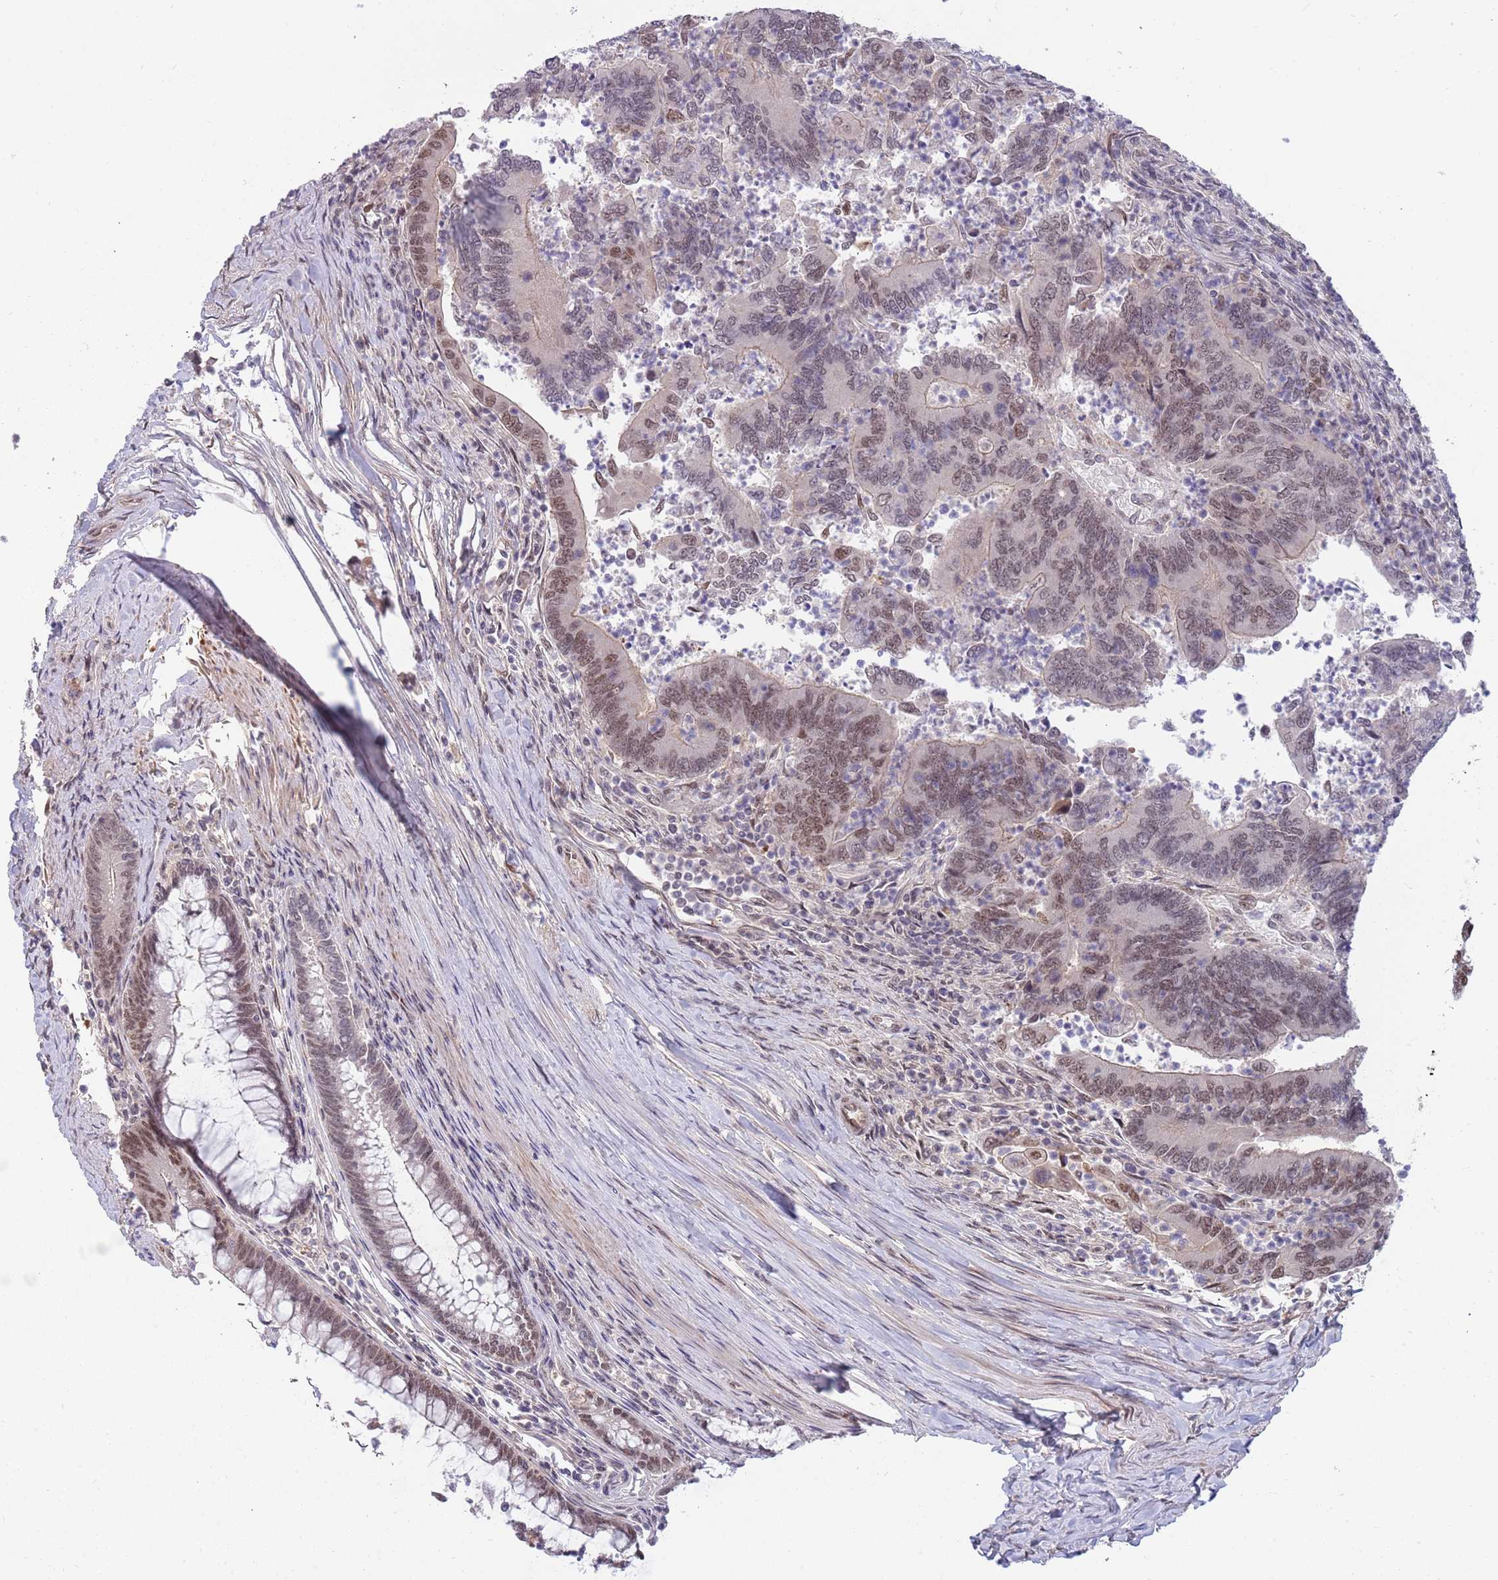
{"staining": {"intensity": "moderate", "quantity": "25%-75%", "location": "nuclear"}, "tissue": "colorectal cancer", "cell_type": "Tumor cells", "image_type": "cancer", "snomed": [{"axis": "morphology", "description": "Adenocarcinoma, NOS"}, {"axis": "topography", "description": "Colon"}], "caption": "The photomicrograph exhibits a brown stain indicating the presence of a protein in the nuclear of tumor cells in colorectal cancer.", "gene": "ZBTB7A", "patient": {"sex": "female", "age": 67}}